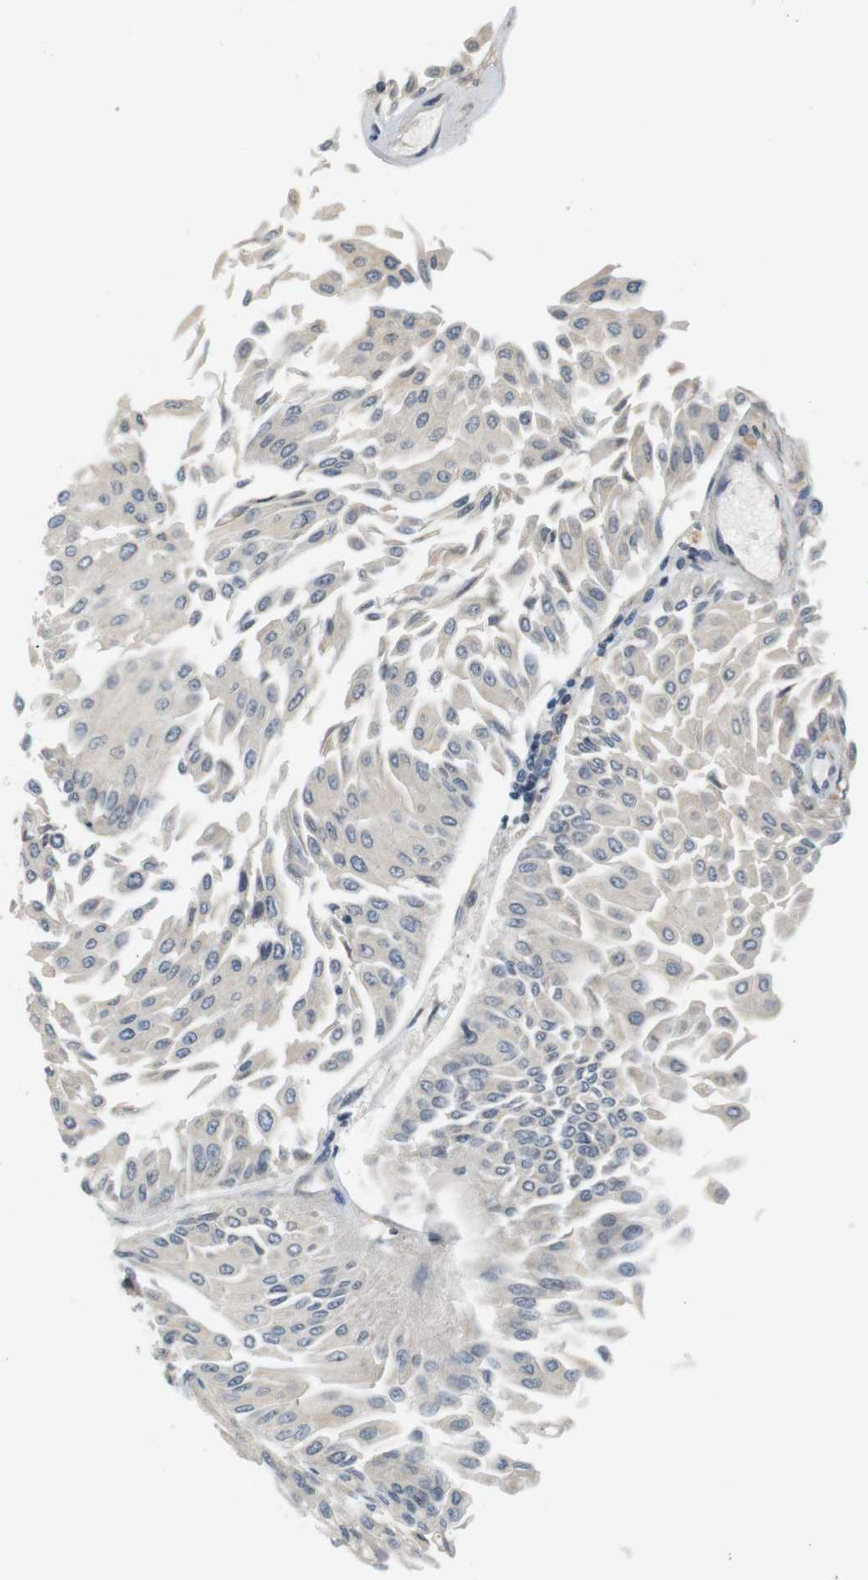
{"staining": {"intensity": "negative", "quantity": "none", "location": "none"}, "tissue": "urothelial cancer", "cell_type": "Tumor cells", "image_type": "cancer", "snomed": [{"axis": "morphology", "description": "Urothelial carcinoma, Low grade"}, {"axis": "topography", "description": "Urinary bladder"}], "caption": "This is a image of immunohistochemistry (IHC) staining of low-grade urothelial carcinoma, which shows no expression in tumor cells. (Brightfield microscopy of DAB (3,3'-diaminobenzidine) immunohistochemistry (IHC) at high magnification).", "gene": "WNT7A", "patient": {"sex": "male", "age": 67}}